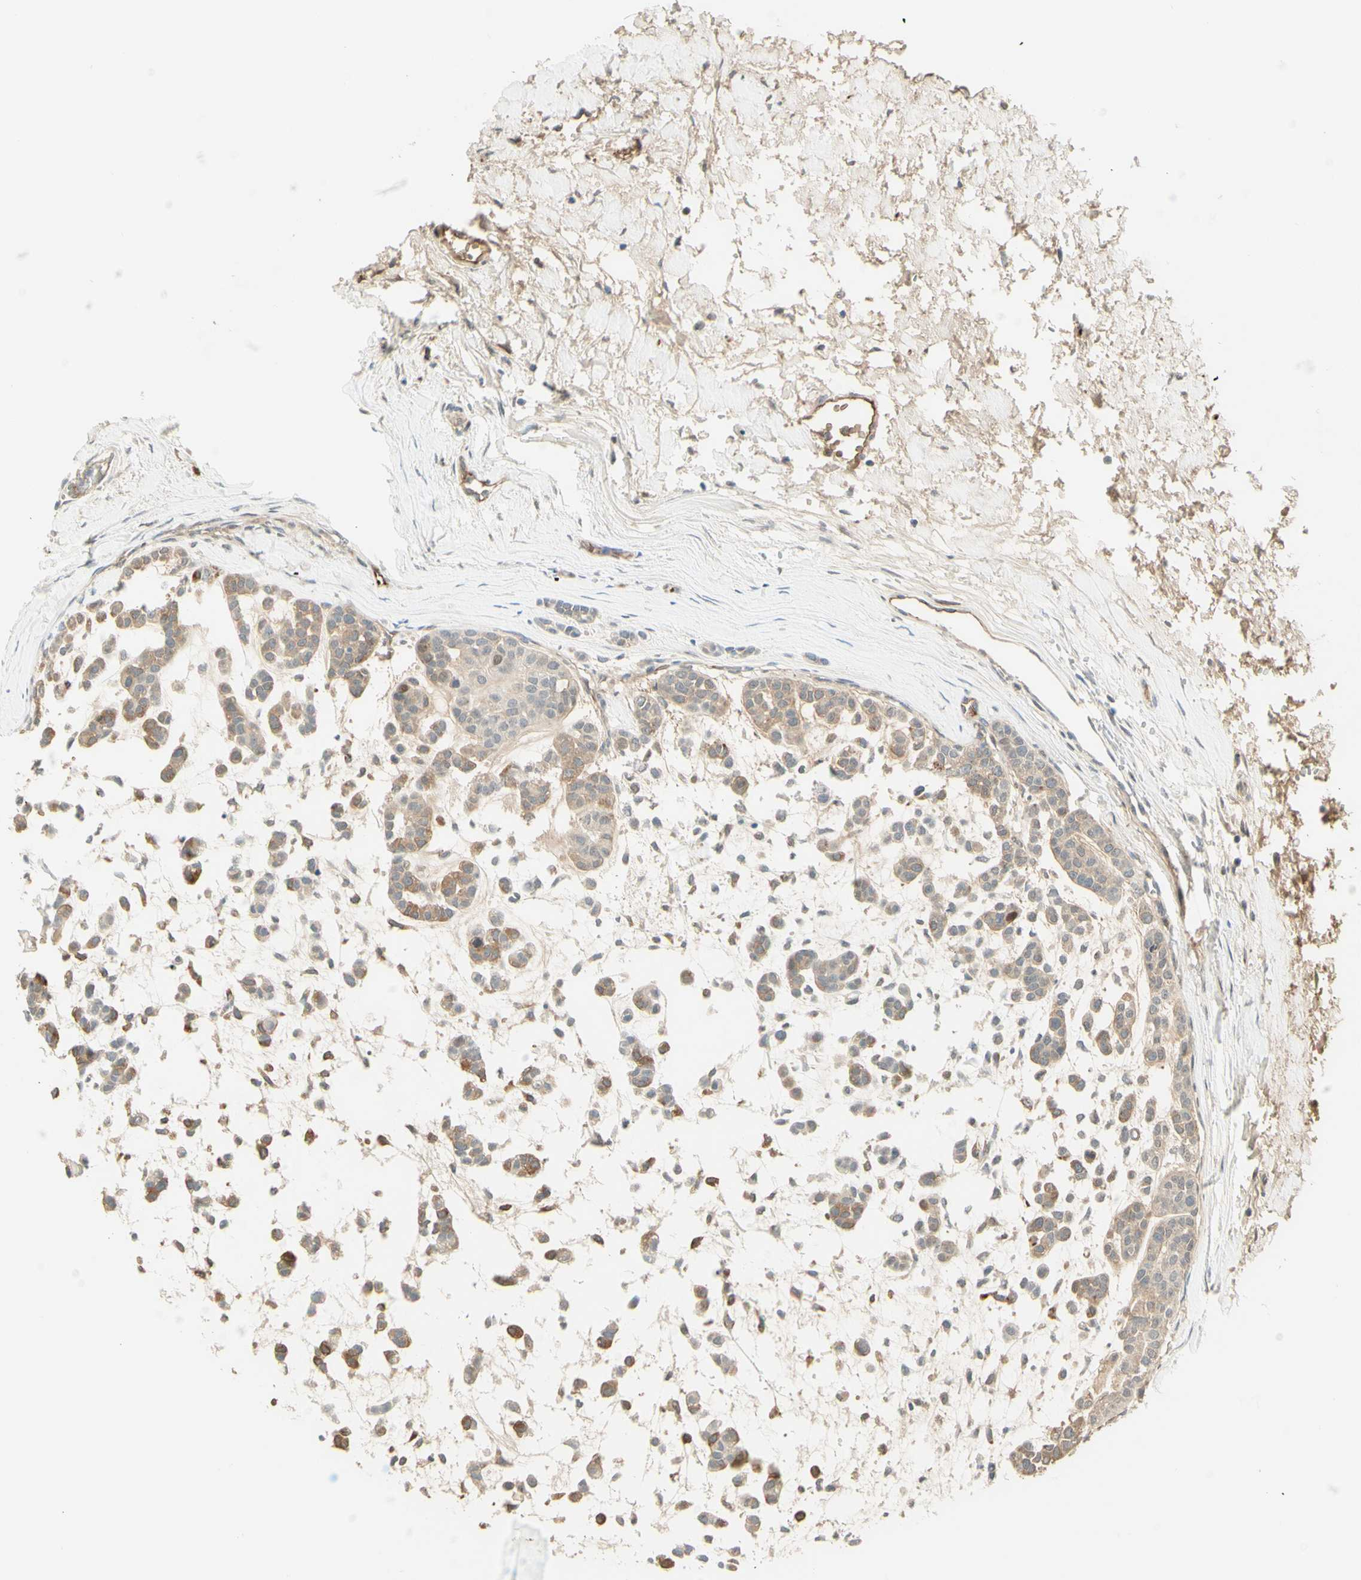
{"staining": {"intensity": "weak", "quantity": ">75%", "location": "cytoplasmic/membranous"}, "tissue": "head and neck cancer", "cell_type": "Tumor cells", "image_type": "cancer", "snomed": [{"axis": "morphology", "description": "Adenocarcinoma, NOS"}, {"axis": "morphology", "description": "Adenoma, NOS"}, {"axis": "topography", "description": "Head-Neck"}], "caption": "Protein positivity by immunohistochemistry (IHC) displays weak cytoplasmic/membranous expression in about >75% of tumor cells in head and neck adenoma. (Stains: DAB (3,3'-diaminobenzidine) in brown, nuclei in blue, Microscopy: brightfield microscopy at high magnification).", "gene": "ANGPT2", "patient": {"sex": "female", "age": 55}}